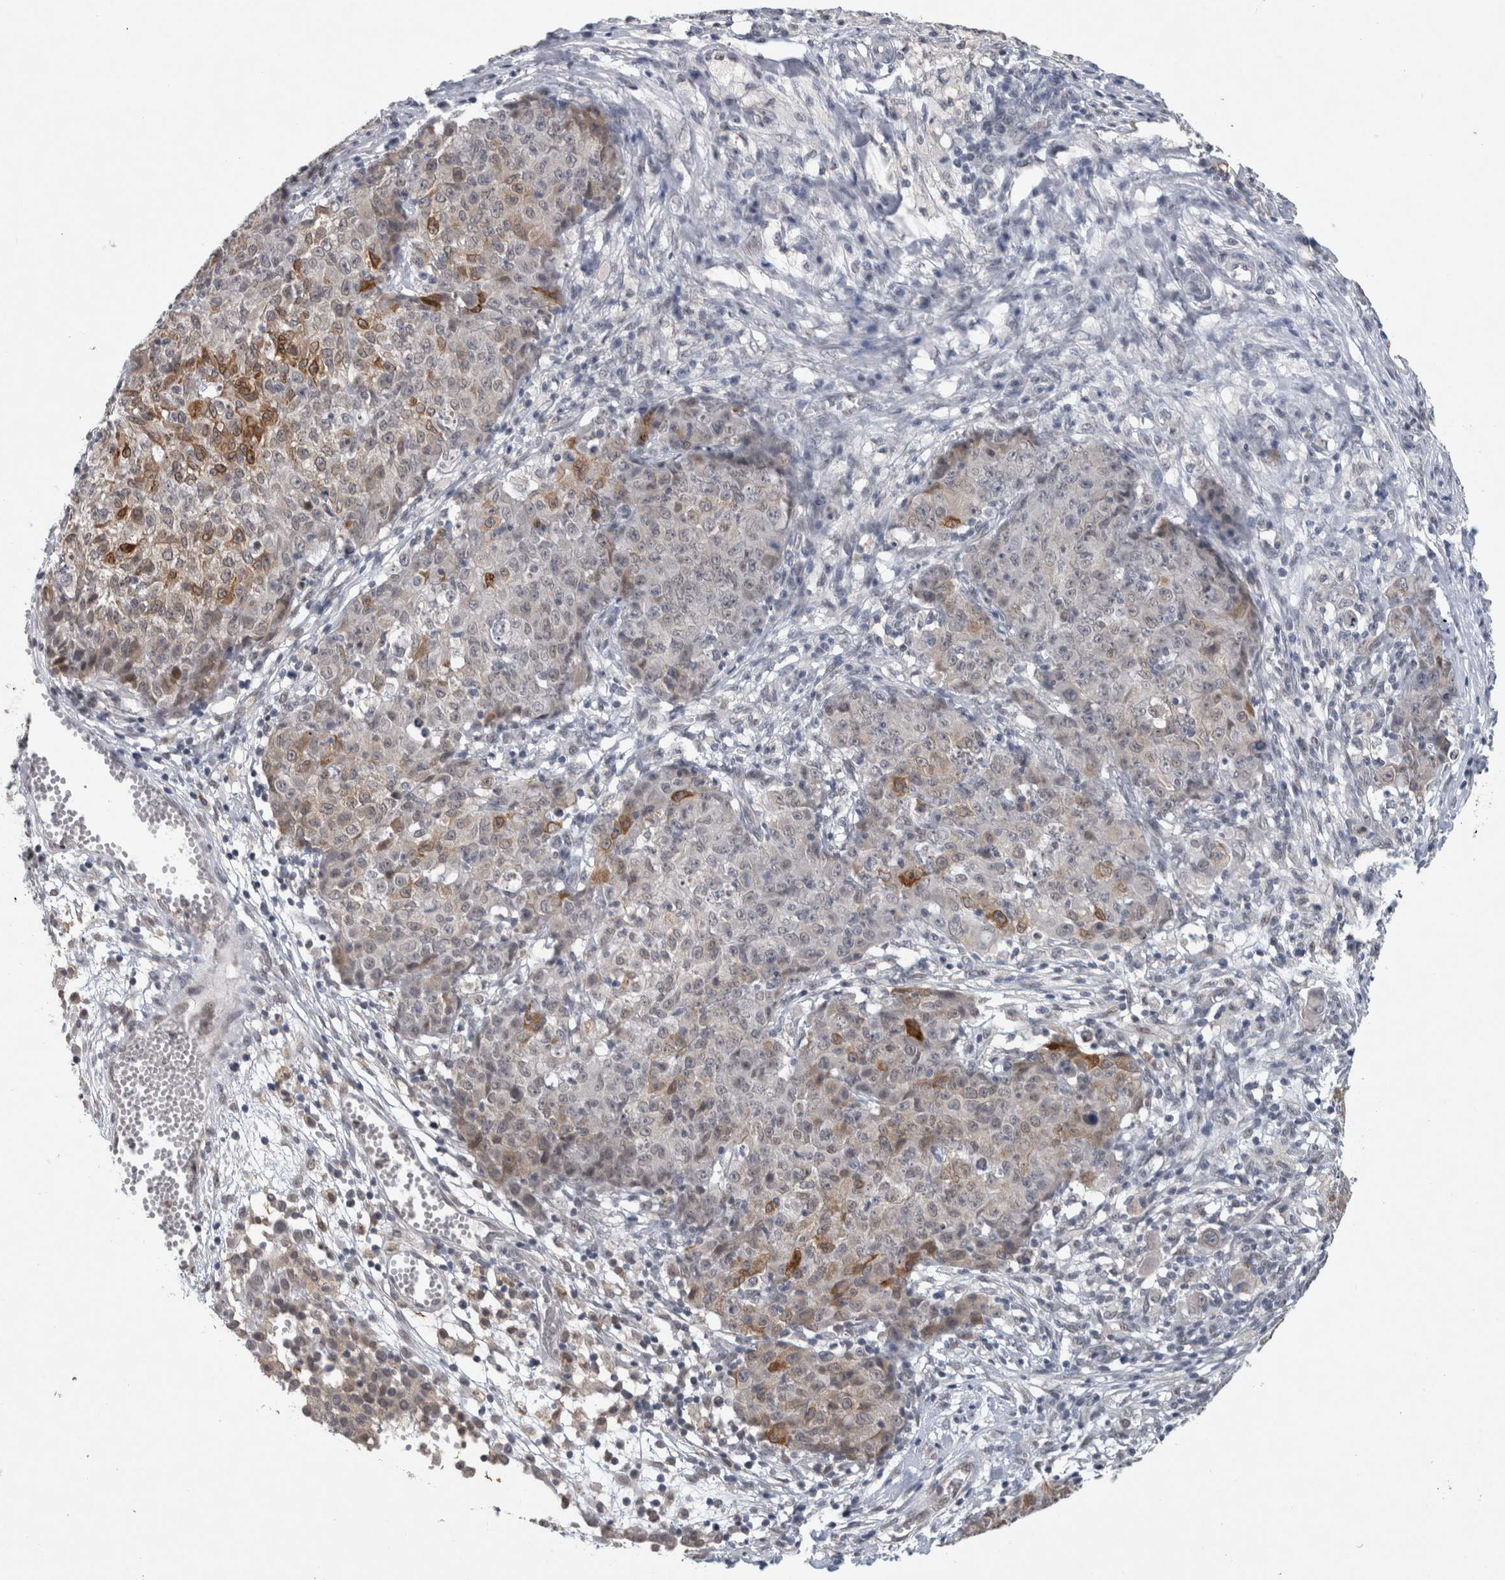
{"staining": {"intensity": "moderate", "quantity": "<25%", "location": "cytoplasmic/membranous"}, "tissue": "ovarian cancer", "cell_type": "Tumor cells", "image_type": "cancer", "snomed": [{"axis": "morphology", "description": "Carcinoma, endometroid"}, {"axis": "topography", "description": "Ovary"}], "caption": "Immunohistochemistry of human endometroid carcinoma (ovarian) exhibits low levels of moderate cytoplasmic/membranous positivity in approximately <25% of tumor cells.", "gene": "PRXL2A", "patient": {"sex": "female", "age": 42}}